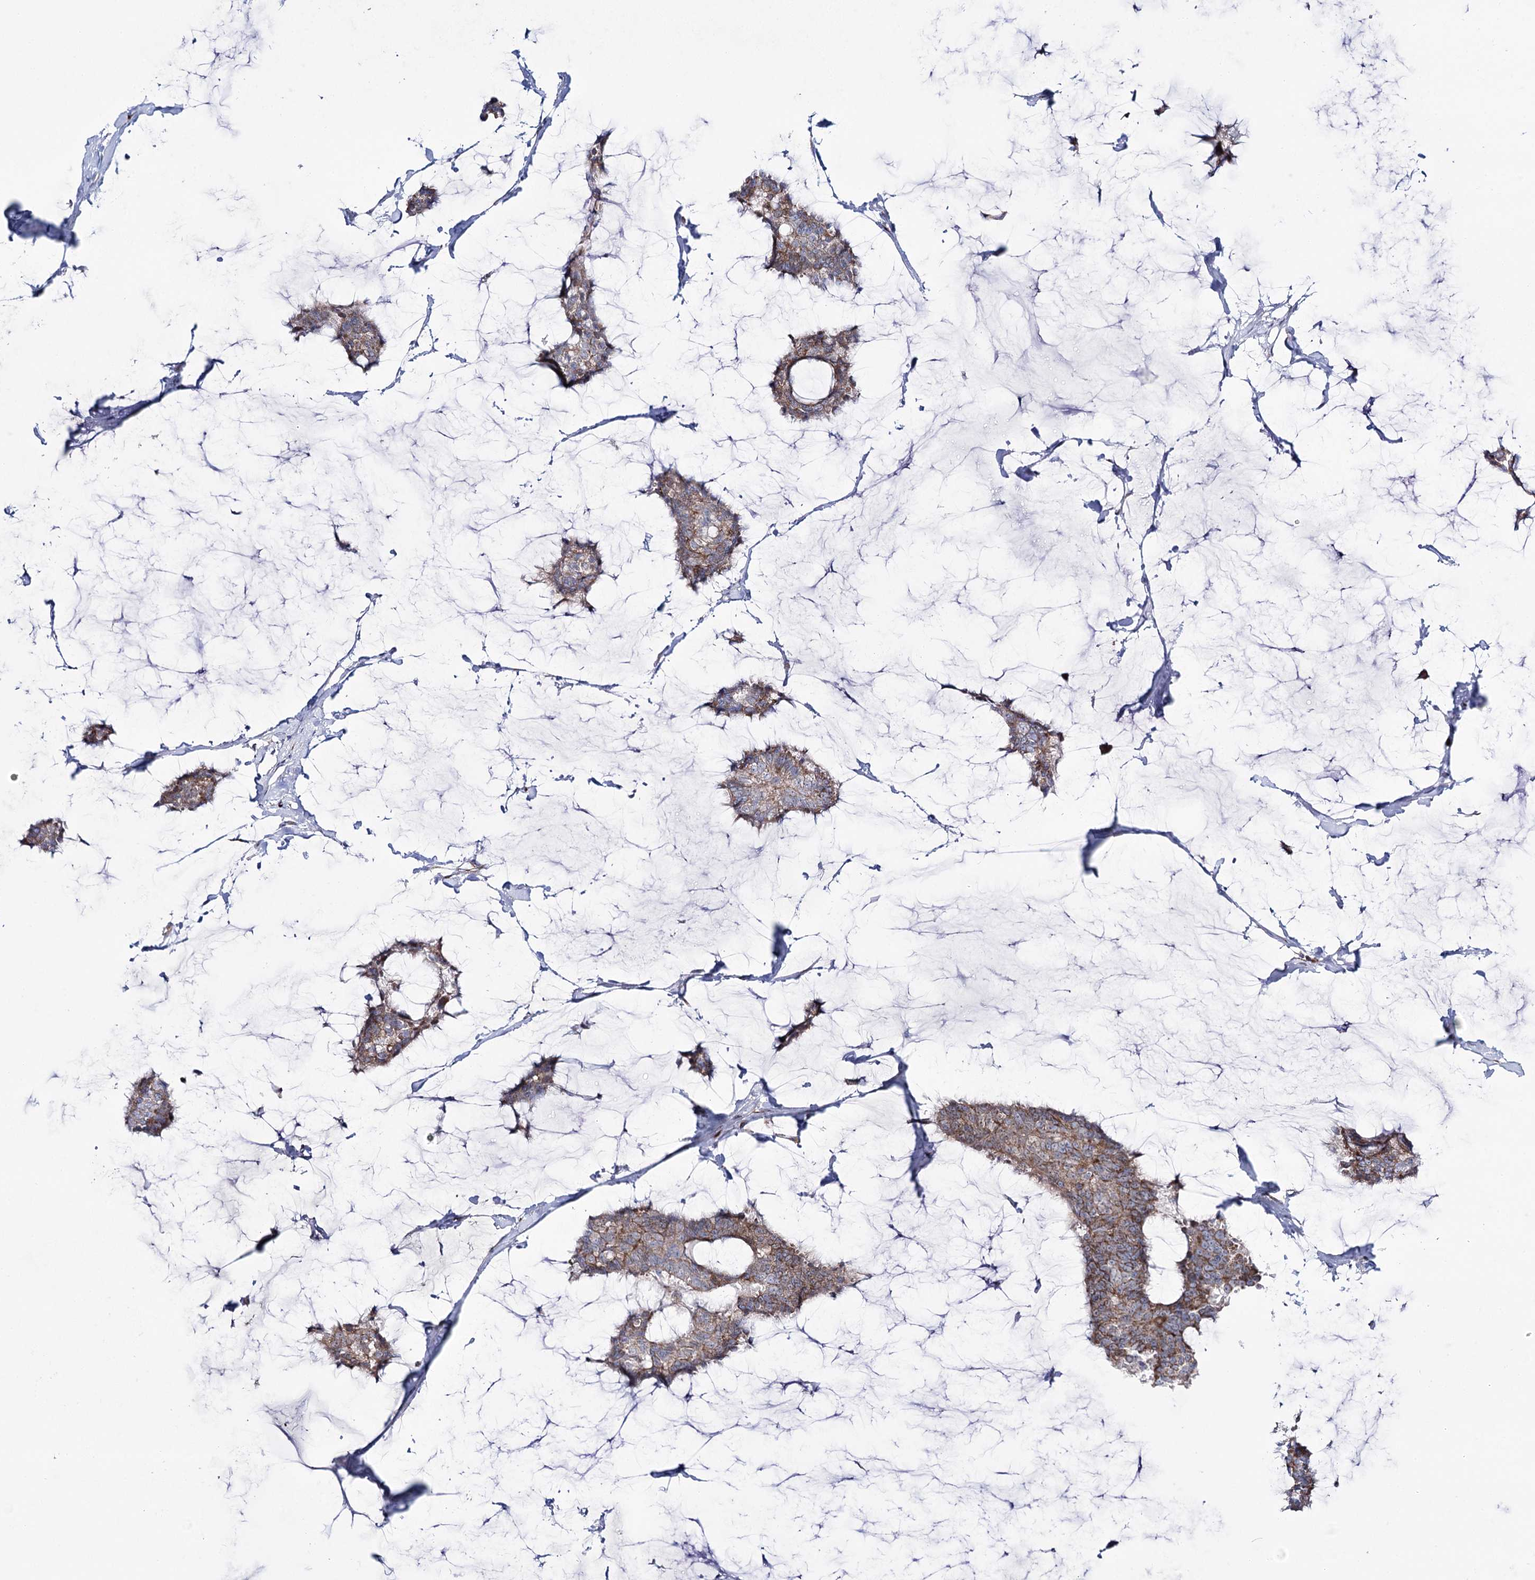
{"staining": {"intensity": "weak", "quantity": ">75%", "location": "cytoplasmic/membranous"}, "tissue": "breast cancer", "cell_type": "Tumor cells", "image_type": "cancer", "snomed": [{"axis": "morphology", "description": "Duct carcinoma"}, {"axis": "topography", "description": "Breast"}], "caption": "Protein staining of intraductal carcinoma (breast) tissue shows weak cytoplasmic/membranous positivity in approximately >75% of tumor cells.", "gene": "METTL5", "patient": {"sex": "female", "age": 93}}